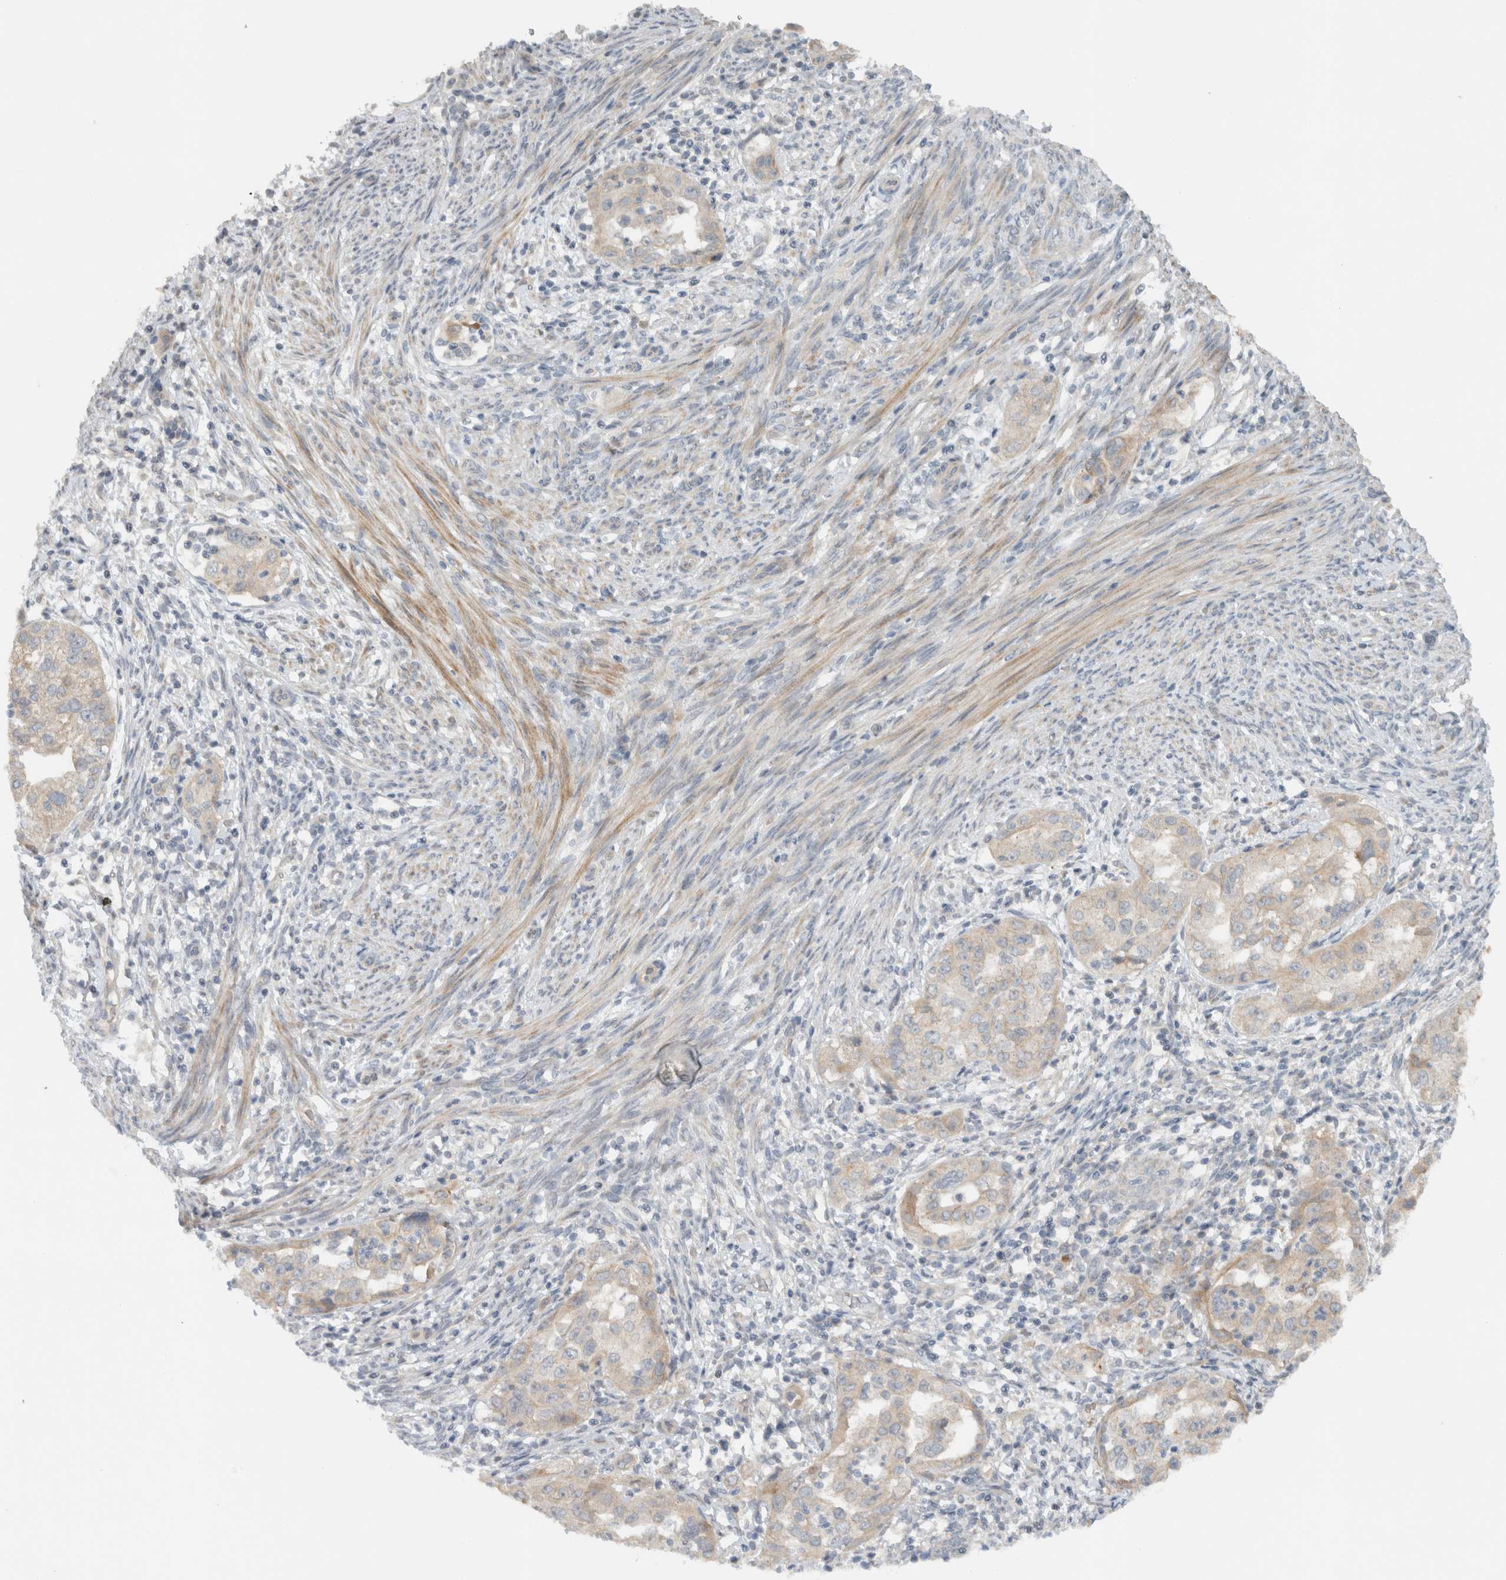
{"staining": {"intensity": "weak", "quantity": "<25%", "location": "cytoplasmic/membranous"}, "tissue": "endometrial cancer", "cell_type": "Tumor cells", "image_type": "cancer", "snomed": [{"axis": "morphology", "description": "Adenocarcinoma, NOS"}, {"axis": "topography", "description": "Endometrium"}], "caption": "Immunohistochemistry image of human endometrial cancer (adenocarcinoma) stained for a protein (brown), which displays no positivity in tumor cells. (Immunohistochemistry, brightfield microscopy, high magnification).", "gene": "ERCC6L2", "patient": {"sex": "female", "age": 85}}